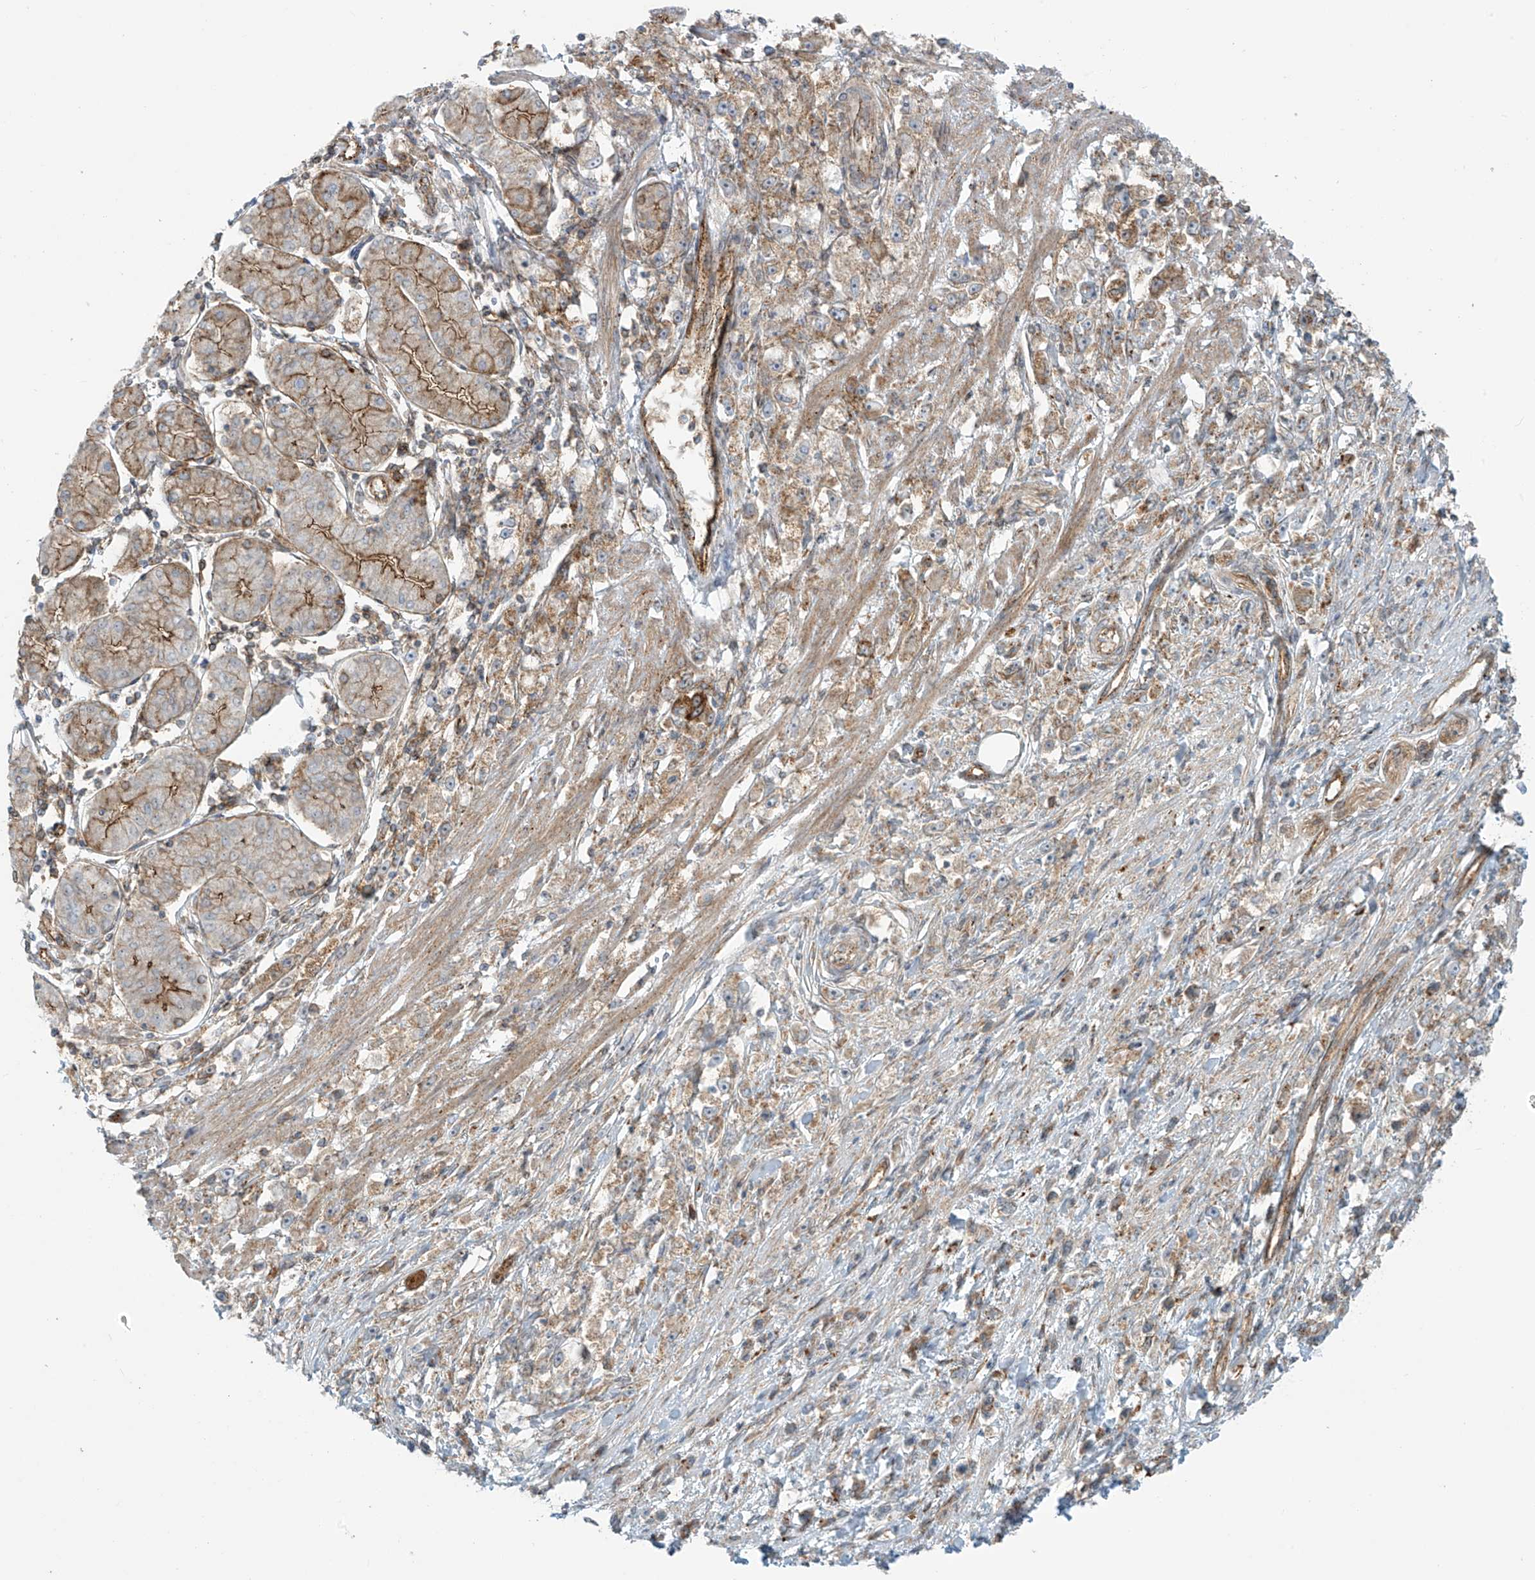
{"staining": {"intensity": "moderate", "quantity": ">75%", "location": "cytoplasmic/membranous"}, "tissue": "stomach cancer", "cell_type": "Tumor cells", "image_type": "cancer", "snomed": [{"axis": "morphology", "description": "Adenocarcinoma, NOS"}, {"axis": "topography", "description": "Stomach"}], "caption": "Stomach adenocarcinoma stained for a protein (brown) reveals moderate cytoplasmic/membranous positive staining in approximately >75% of tumor cells.", "gene": "LZTS3", "patient": {"sex": "female", "age": 59}}